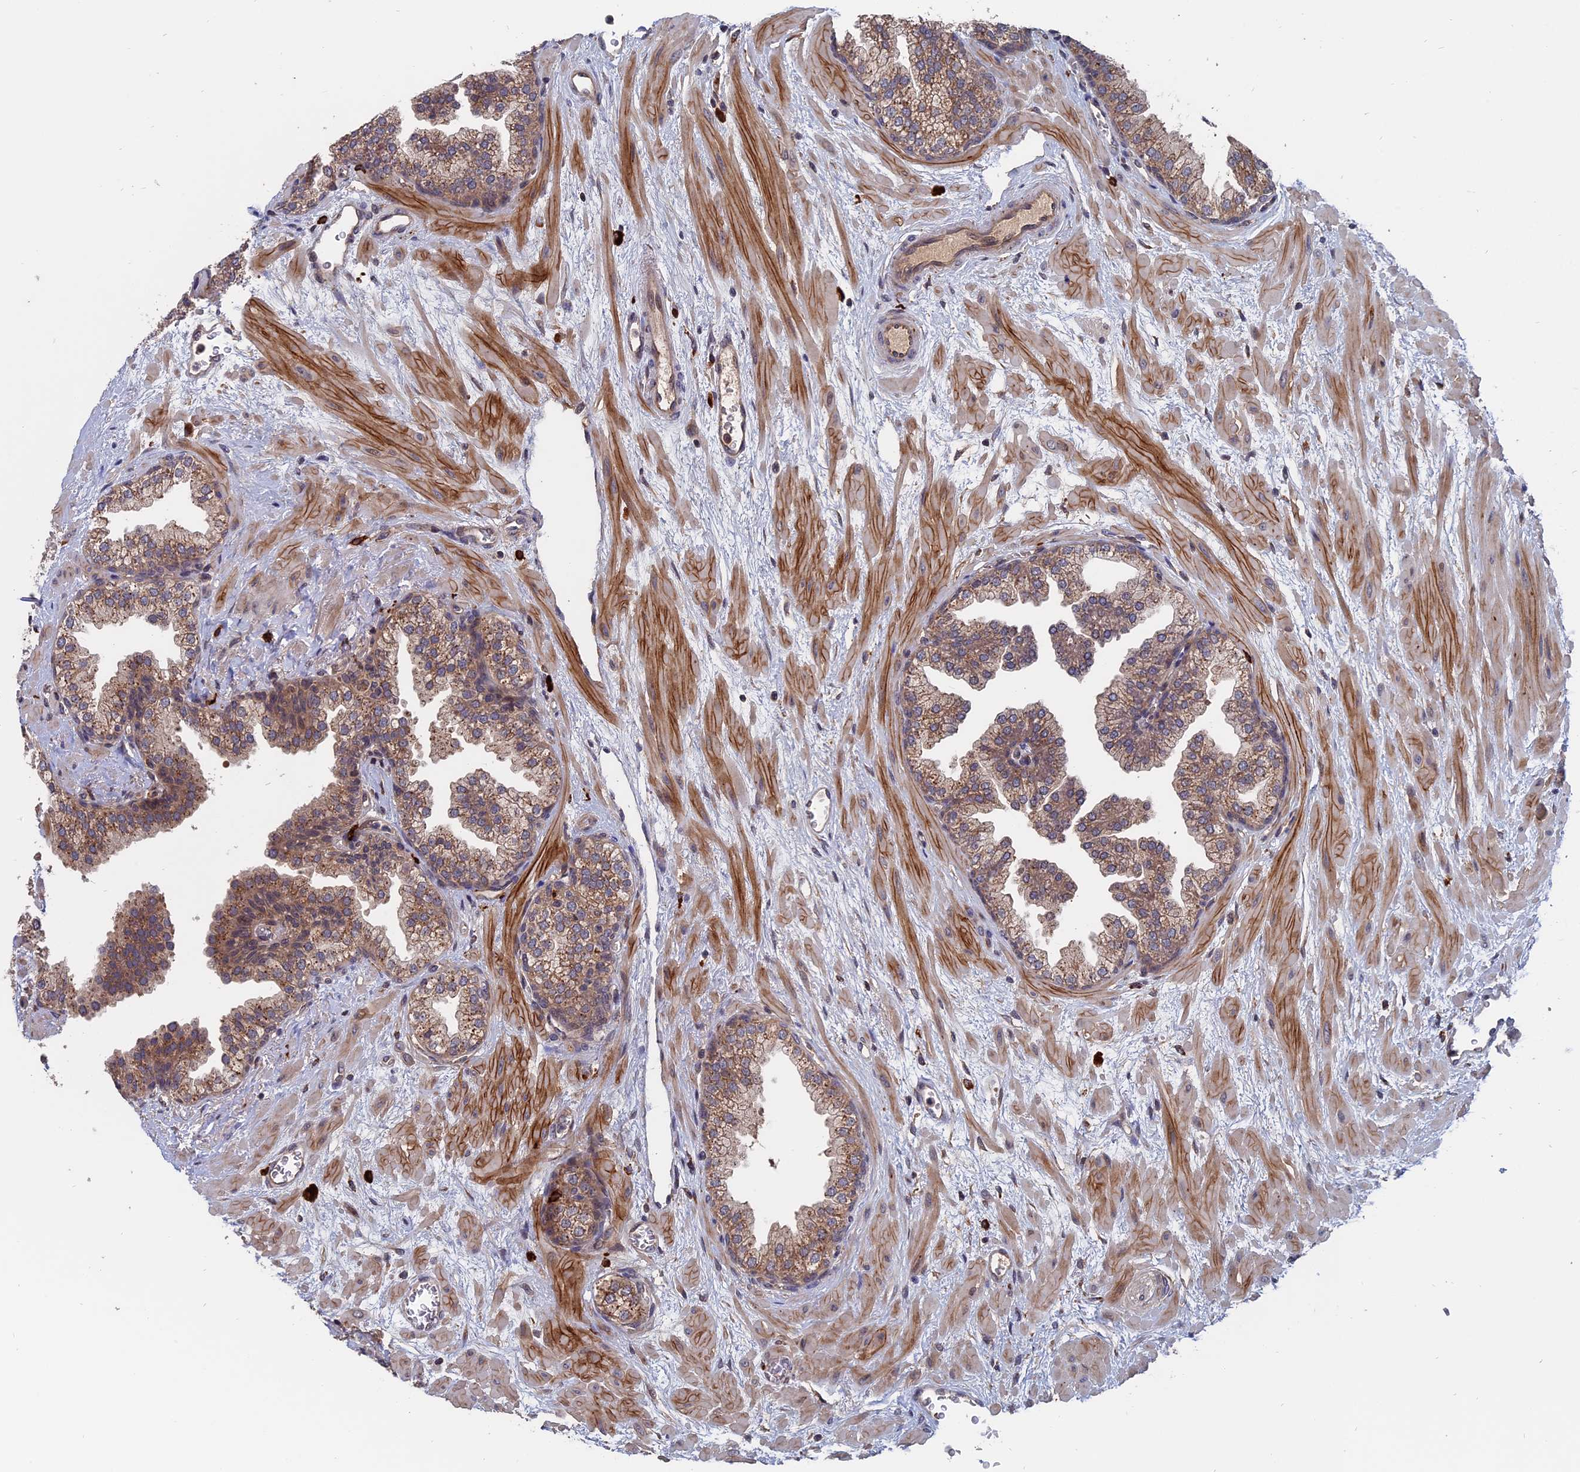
{"staining": {"intensity": "moderate", "quantity": "25%-75%", "location": "cytoplasmic/membranous"}, "tissue": "prostate", "cell_type": "Glandular cells", "image_type": "normal", "snomed": [{"axis": "morphology", "description": "Normal tissue, NOS"}, {"axis": "topography", "description": "Prostate"}], "caption": "IHC photomicrograph of normal prostate: human prostate stained using immunohistochemistry (IHC) demonstrates medium levels of moderate protein expression localized specifically in the cytoplasmic/membranous of glandular cells, appearing as a cytoplasmic/membranous brown color.", "gene": "TRAPPC2L", "patient": {"sex": "male", "age": 48}}